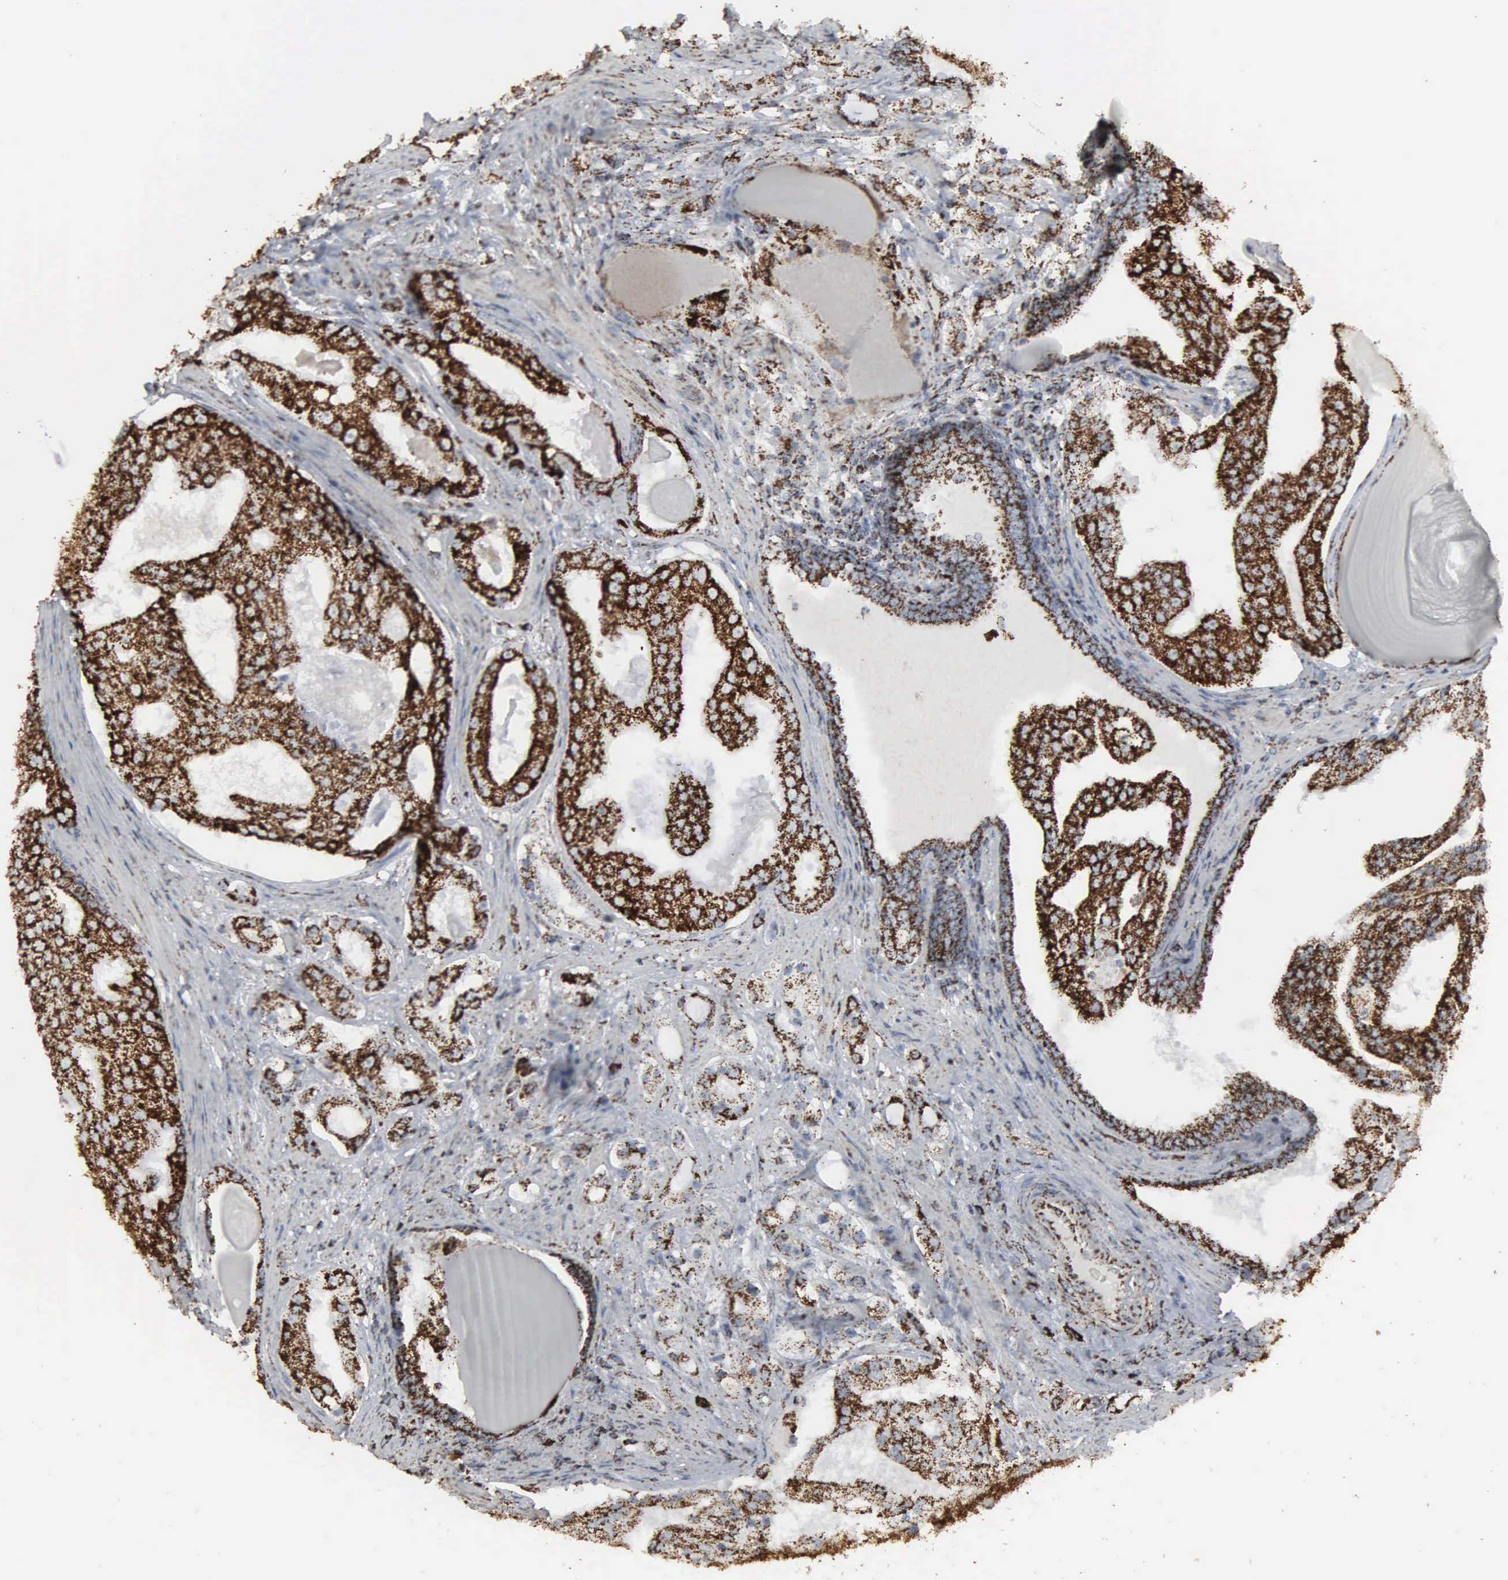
{"staining": {"intensity": "strong", "quantity": ">75%", "location": "cytoplasmic/membranous"}, "tissue": "prostate cancer", "cell_type": "Tumor cells", "image_type": "cancer", "snomed": [{"axis": "morphology", "description": "Adenocarcinoma, High grade"}, {"axis": "topography", "description": "Prostate"}], "caption": "Strong cytoplasmic/membranous positivity for a protein is seen in about >75% of tumor cells of high-grade adenocarcinoma (prostate) using immunohistochemistry (IHC).", "gene": "HSPA9", "patient": {"sex": "male", "age": 68}}